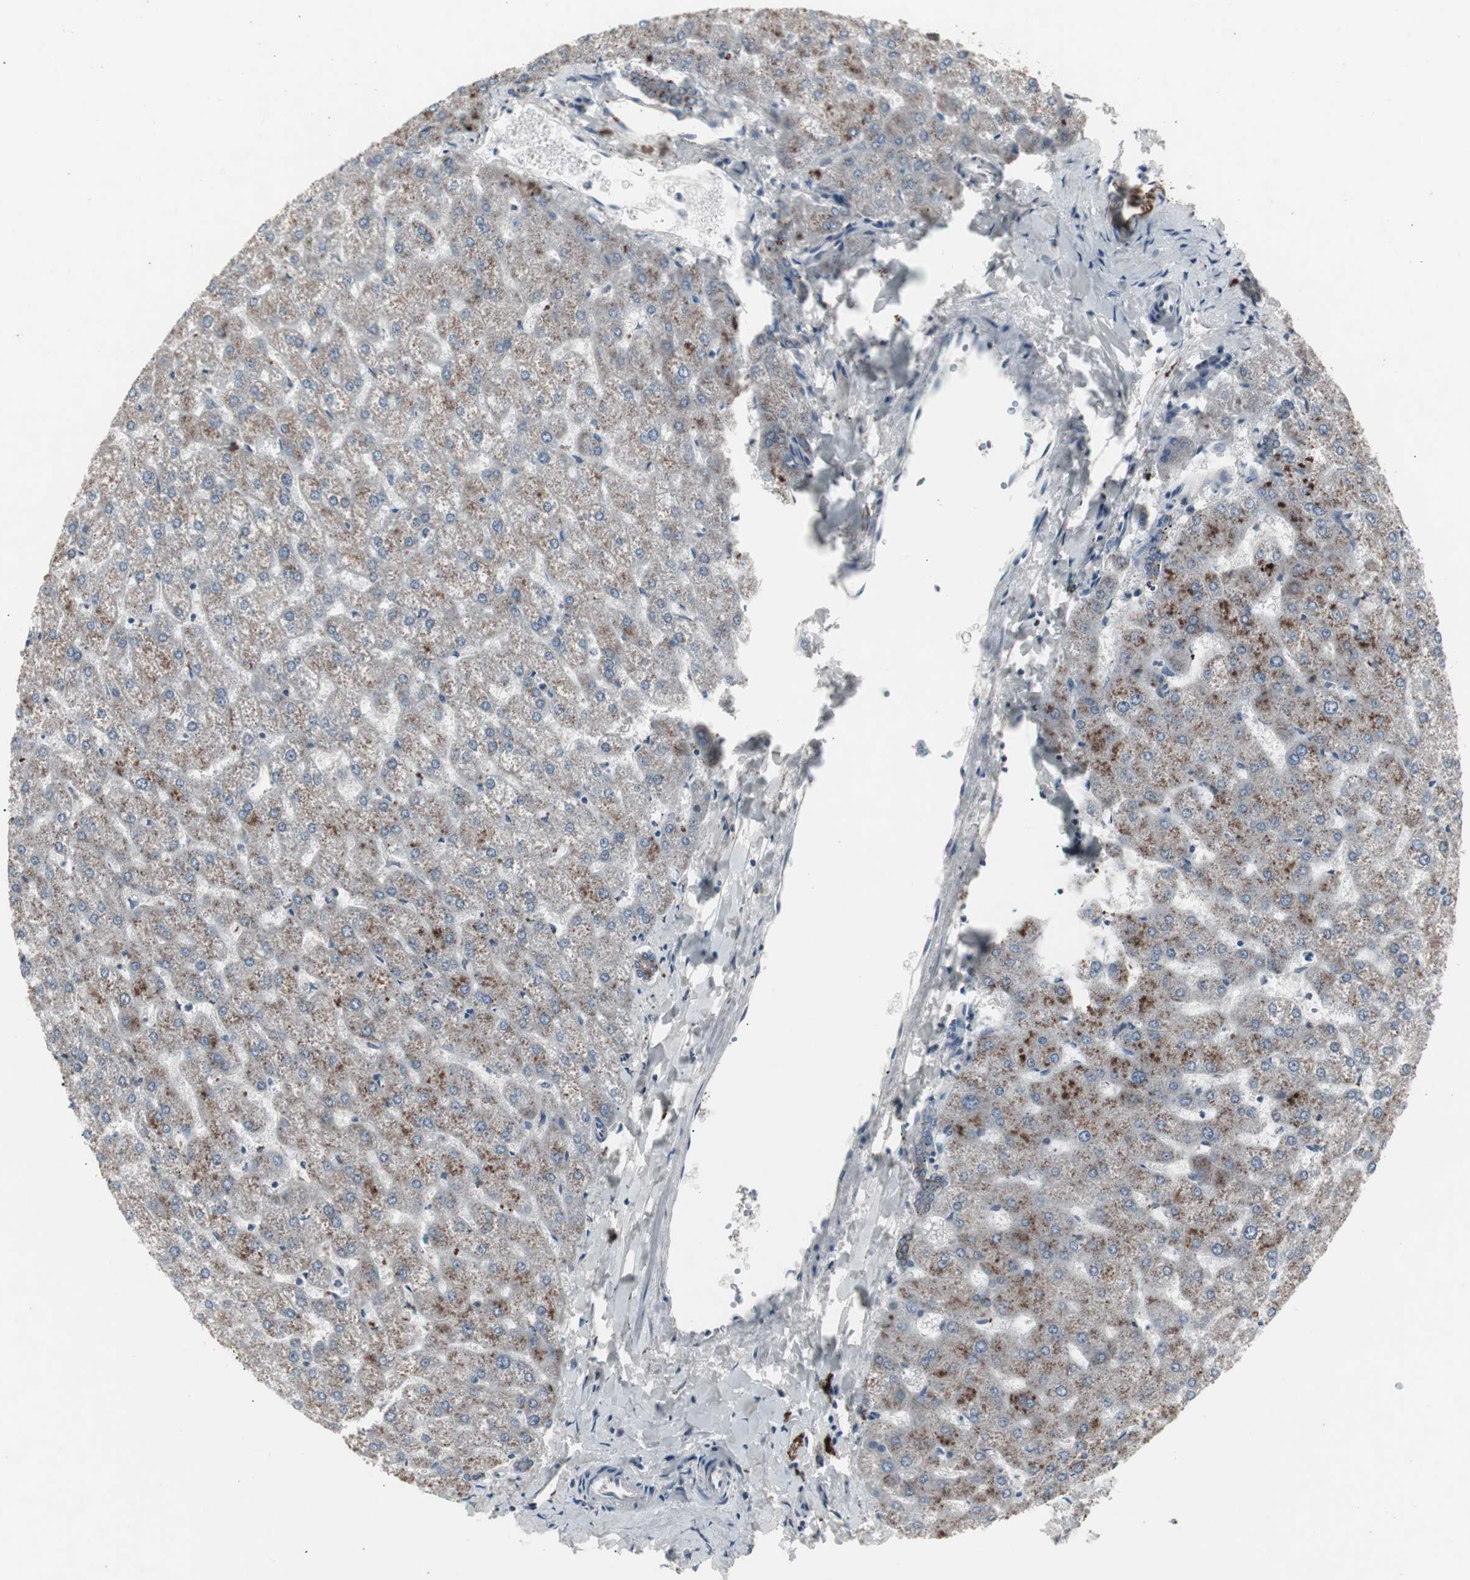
{"staining": {"intensity": "weak", "quantity": "<25%", "location": "cytoplasmic/membranous"}, "tissue": "liver", "cell_type": "Cholangiocytes", "image_type": "normal", "snomed": [{"axis": "morphology", "description": "Normal tissue, NOS"}, {"axis": "topography", "description": "Liver"}], "caption": "Liver was stained to show a protein in brown. There is no significant positivity in cholangiocytes. The staining was performed using DAB to visualize the protein expression in brown, while the nuclei were stained in blue with hematoxylin (Magnification: 20x).", "gene": "SSTR2", "patient": {"sex": "female", "age": 32}}